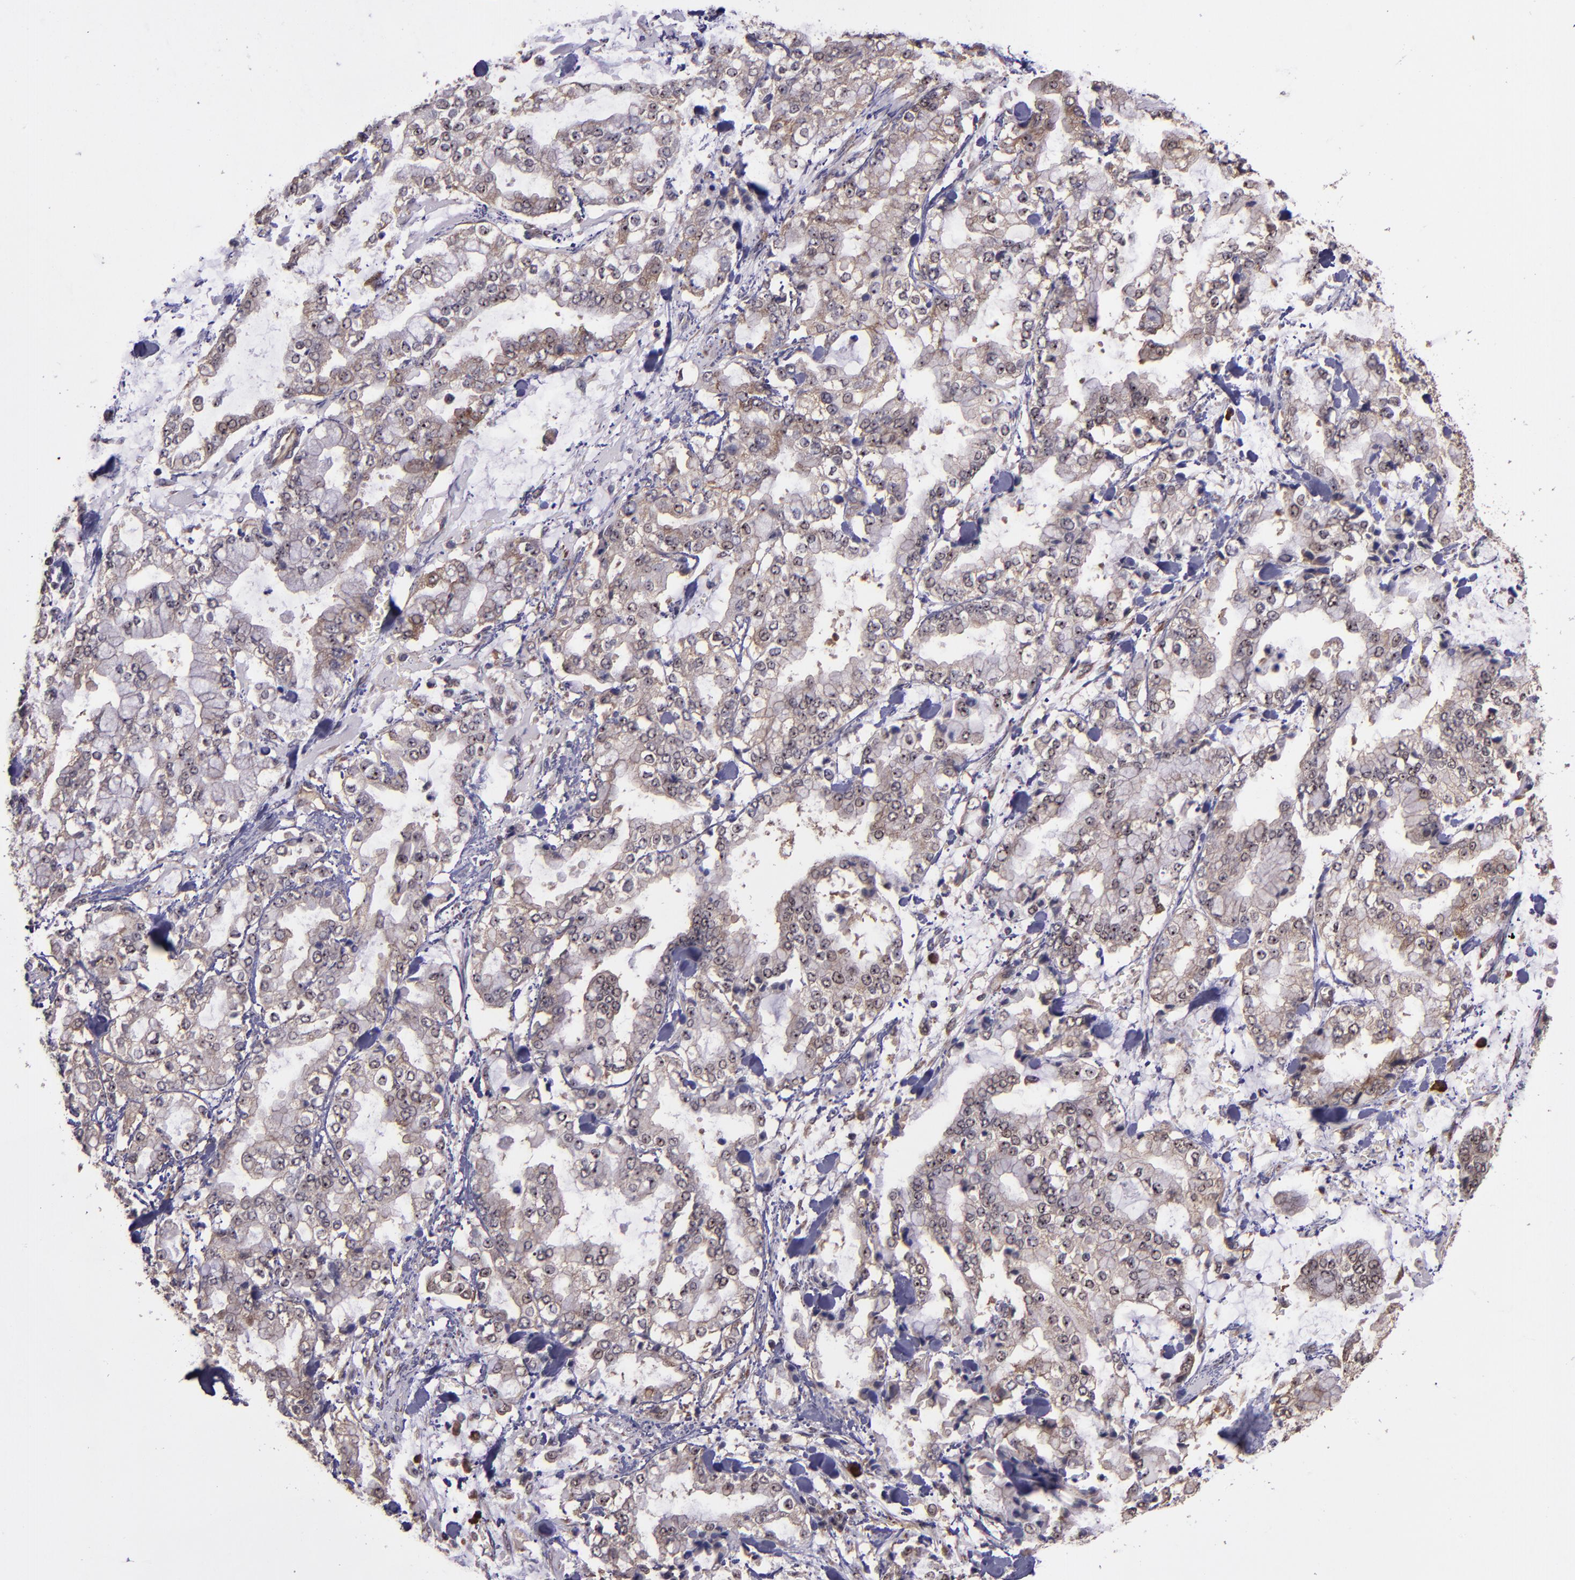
{"staining": {"intensity": "weak", "quantity": ">75%", "location": "cytoplasmic/membranous"}, "tissue": "stomach cancer", "cell_type": "Tumor cells", "image_type": "cancer", "snomed": [{"axis": "morphology", "description": "Normal tissue, NOS"}, {"axis": "morphology", "description": "Adenocarcinoma, NOS"}, {"axis": "topography", "description": "Stomach, upper"}, {"axis": "topography", "description": "Stomach"}], "caption": "Adenocarcinoma (stomach) was stained to show a protein in brown. There is low levels of weak cytoplasmic/membranous positivity in about >75% of tumor cells.", "gene": "USP51", "patient": {"sex": "male", "age": 76}}